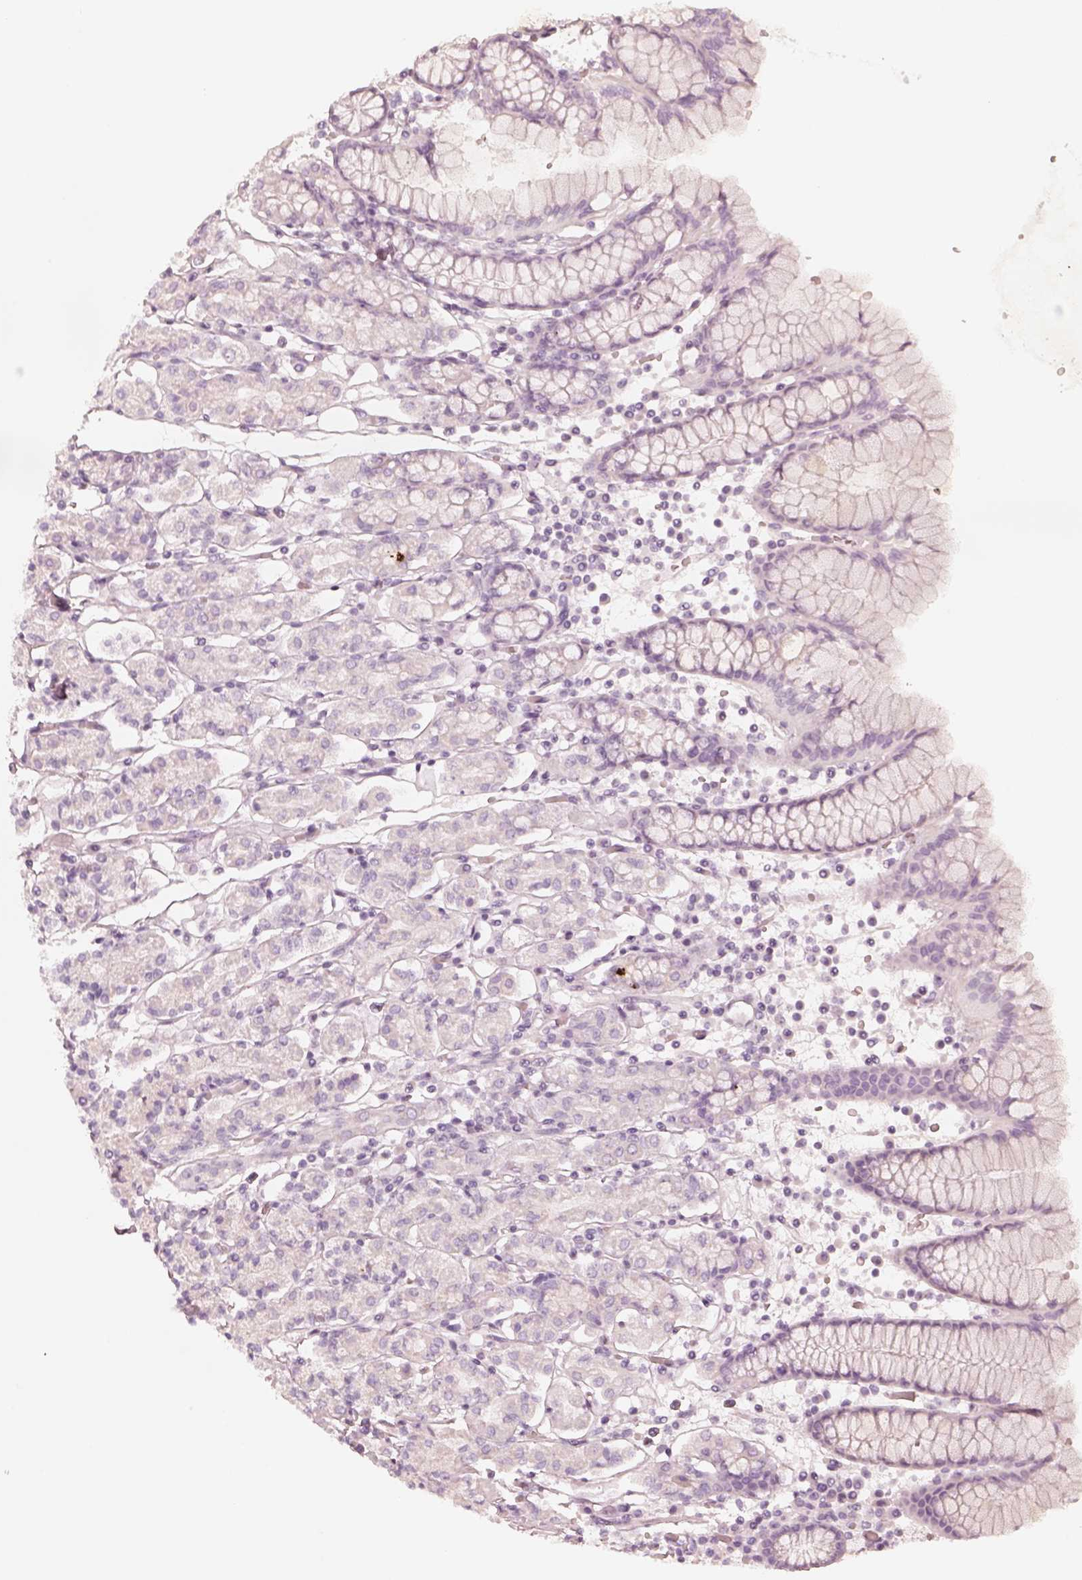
{"staining": {"intensity": "negative", "quantity": "none", "location": "none"}, "tissue": "stomach", "cell_type": "Glandular cells", "image_type": "normal", "snomed": [{"axis": "morphology", "description": "Normal tissue, NOS"}, {"axis": "topography", "description": "Stomach, upper"}, {"axis": "topography", "description": "Stomach"}], "caption": "A high-resolution image shows immunohistochemistry (IHC) staining of benign stomach, which displays no significant staining in glandular cells.", "gene": "KRT82", "patient": {"sex": "male", "age": 62}}